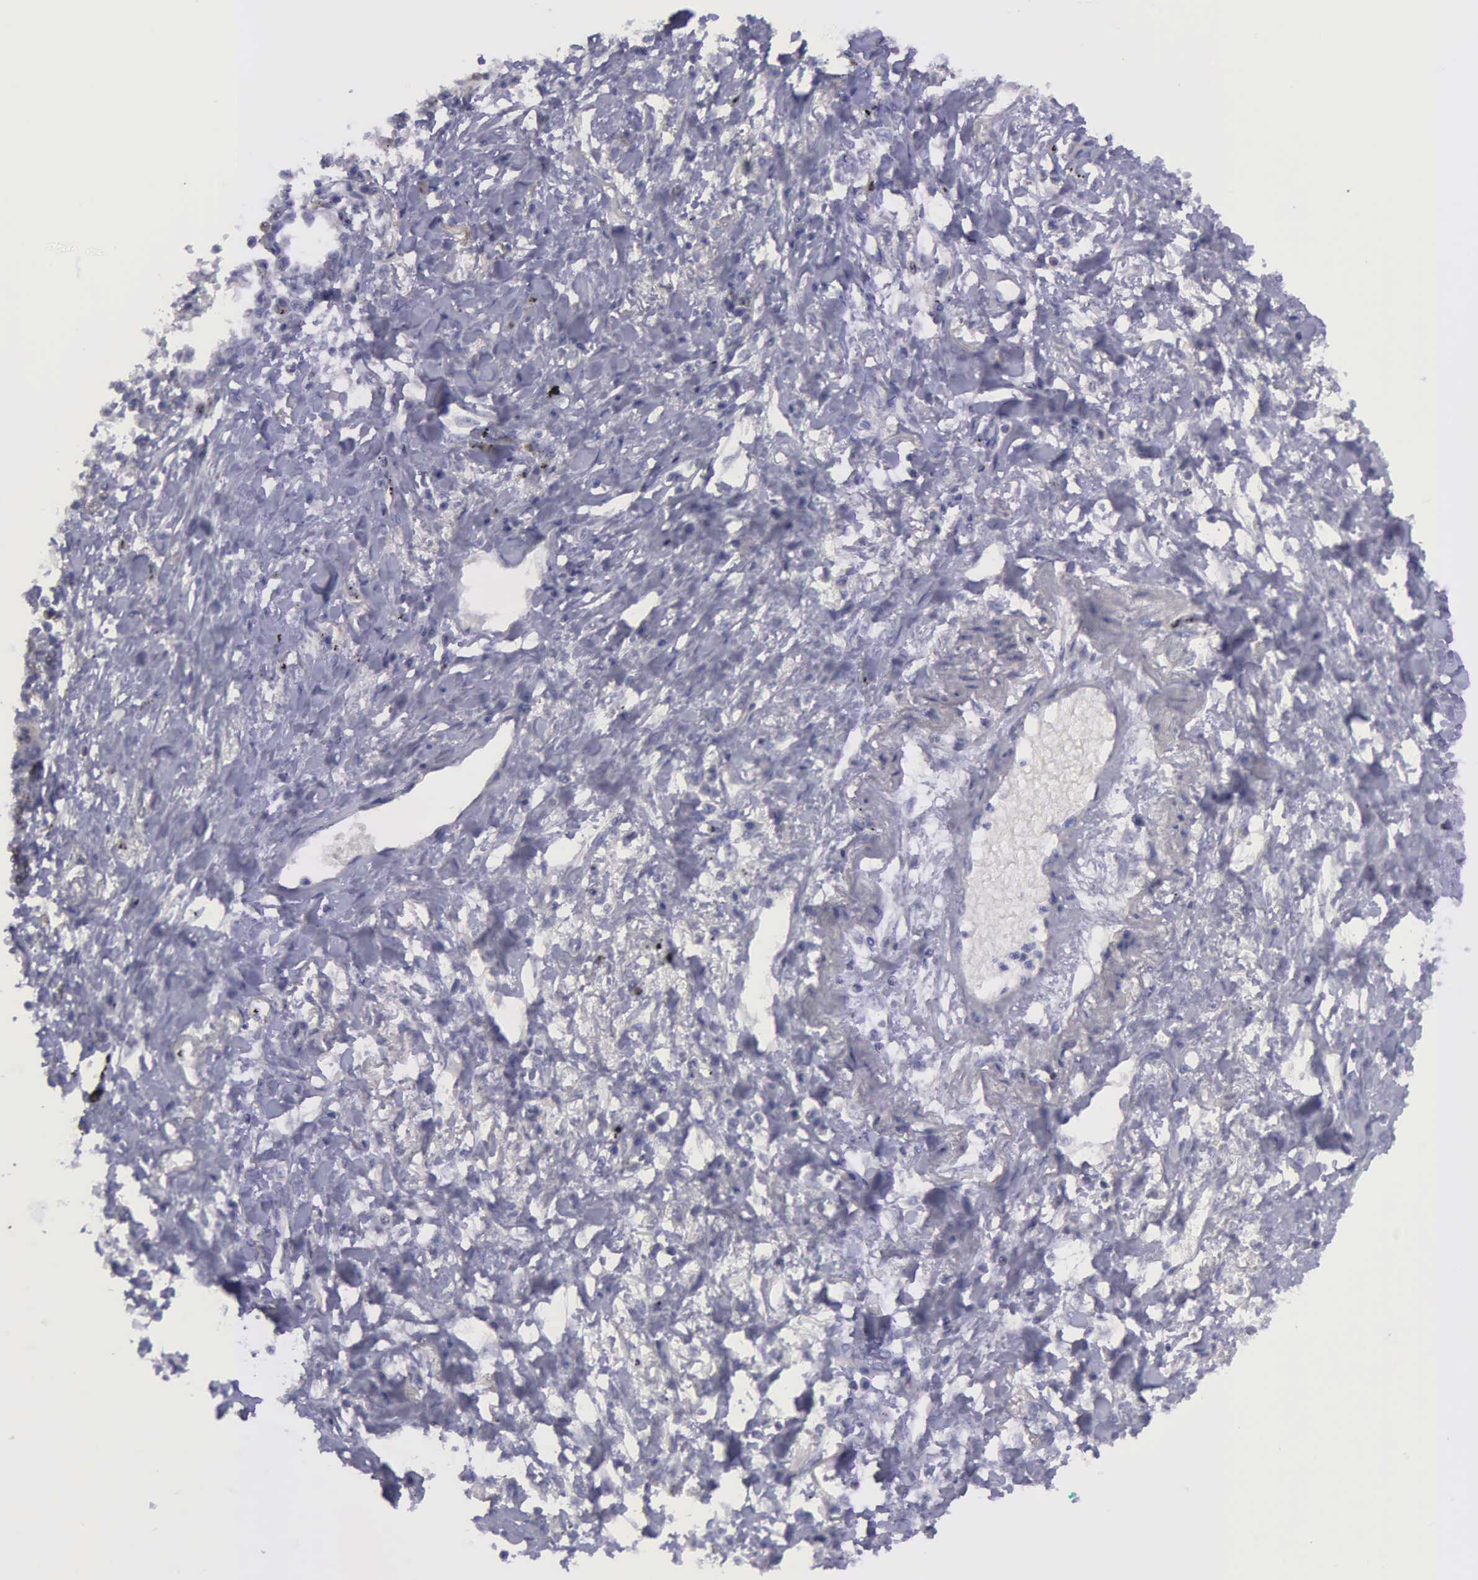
{"staining": {"intensity": "negative", "quantity": "none", "location": "none"}, "tissue": "lung cancer", "cell_type": "Tumor cells", "image_type": "cancer", "snomed": [{"axis": "morphology", "description": "Adenocarcinoma, NOS"}, {"axis": "topography", "description": "Lung"}], "caption": "This is an immunohistochemistry (IHC) micrograph of human lung cancer. There is no staining in tumor cells.", "gene": "MICAL3", "patient": {"sex": "male", "age": 60}}